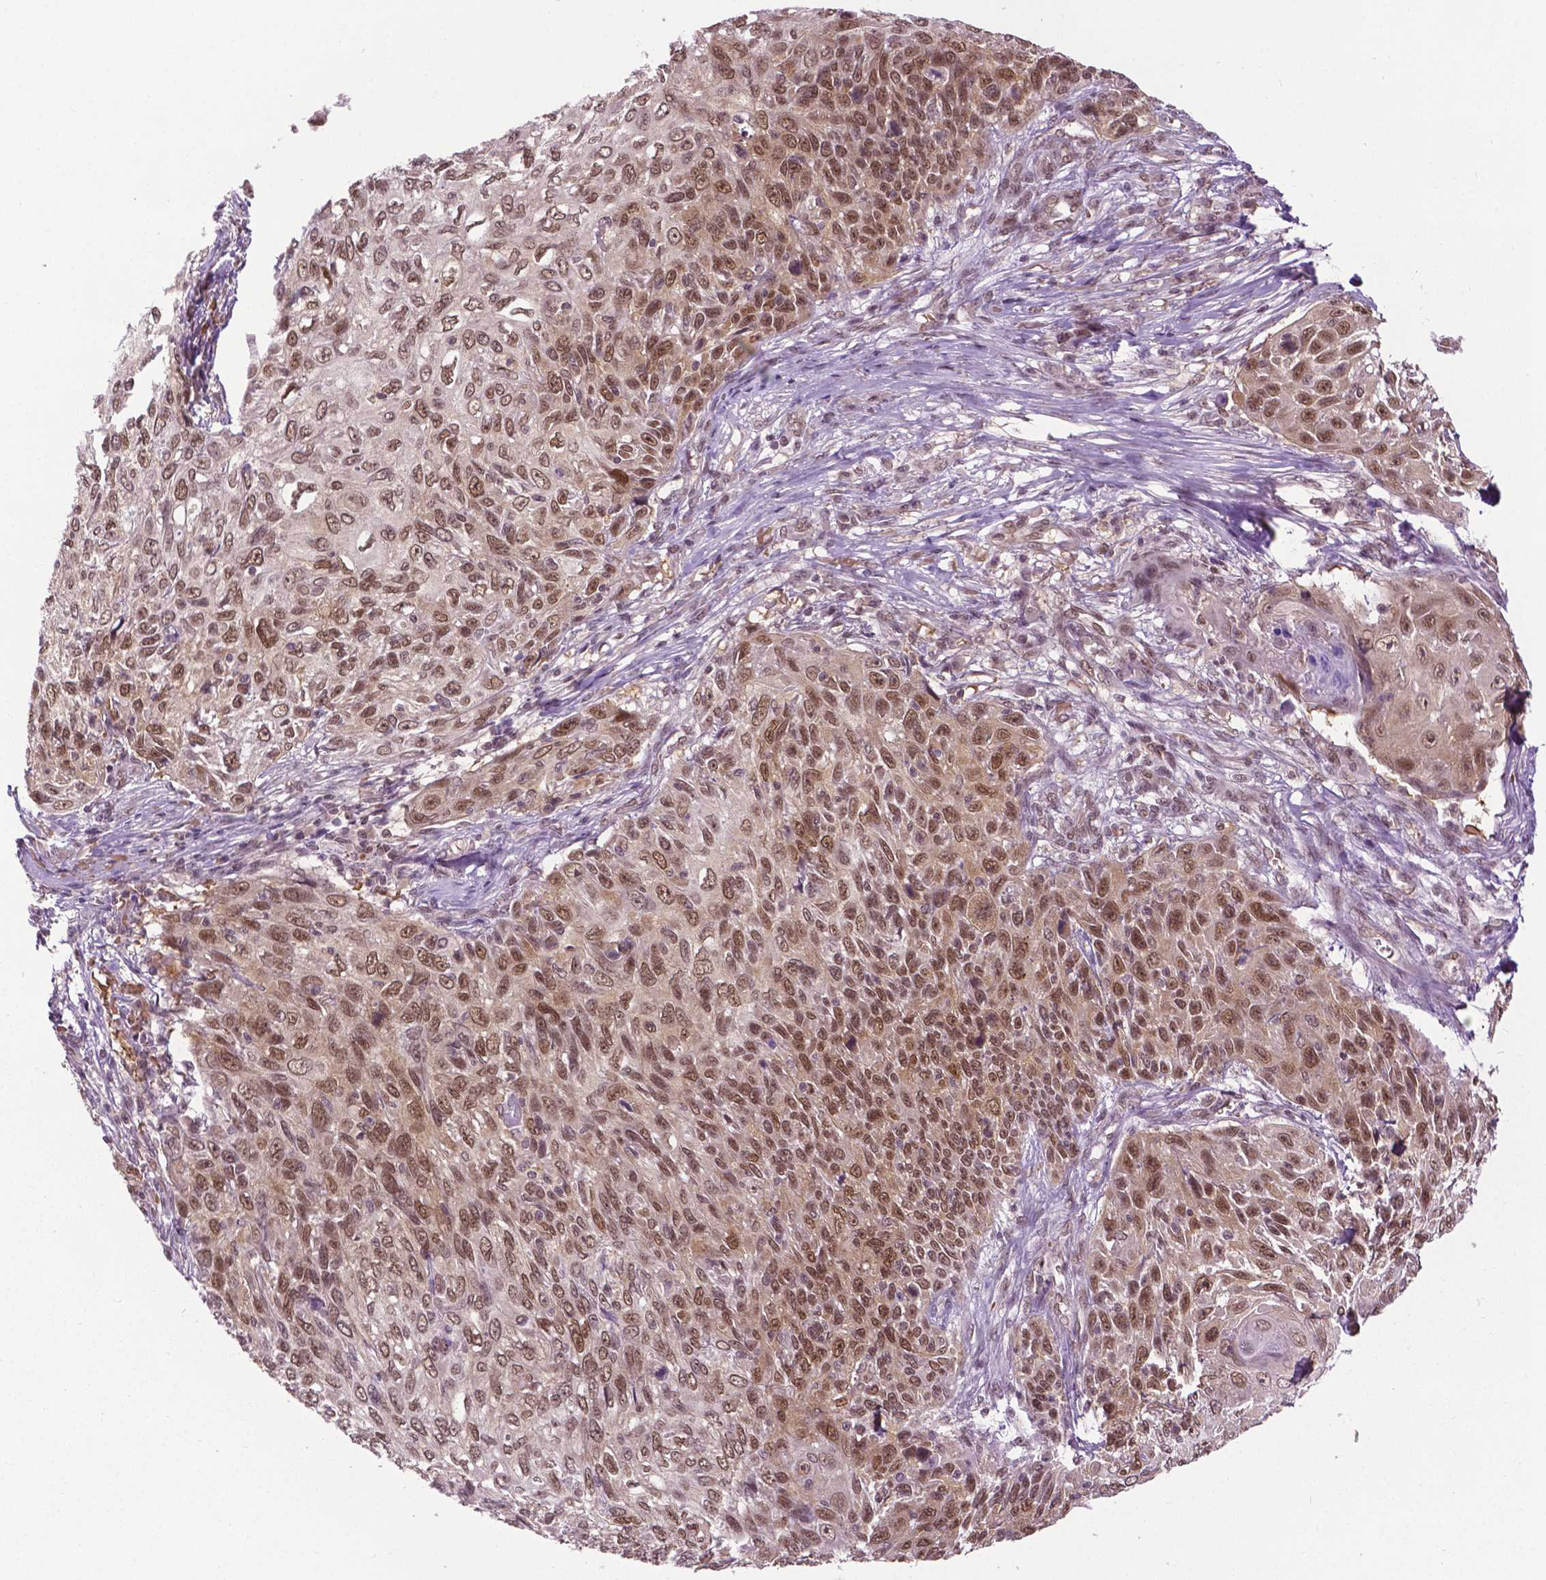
{"staining": {"intensity": "moderate", "quantity": ">75%", "location": "nuclear"}, "tissue": "skin cancer", "cell_type": "Tumor cells", "image_type": "cancer", "snomed": [{"axis": "morphology", "description": "Squamous cell carcinoma, NOS"}, {"axis": "topography", "description": "Skin"}], "caption": "IHC (DAB) staining of skin cancer displays moderate nuclear protein expression in approximately >75% of tumor cells. (brown staining indicates protein expression, while blue staining denotes nuclei).", "gene": "UBQLN4", "patient": {"sex": "male", "age": 92}}